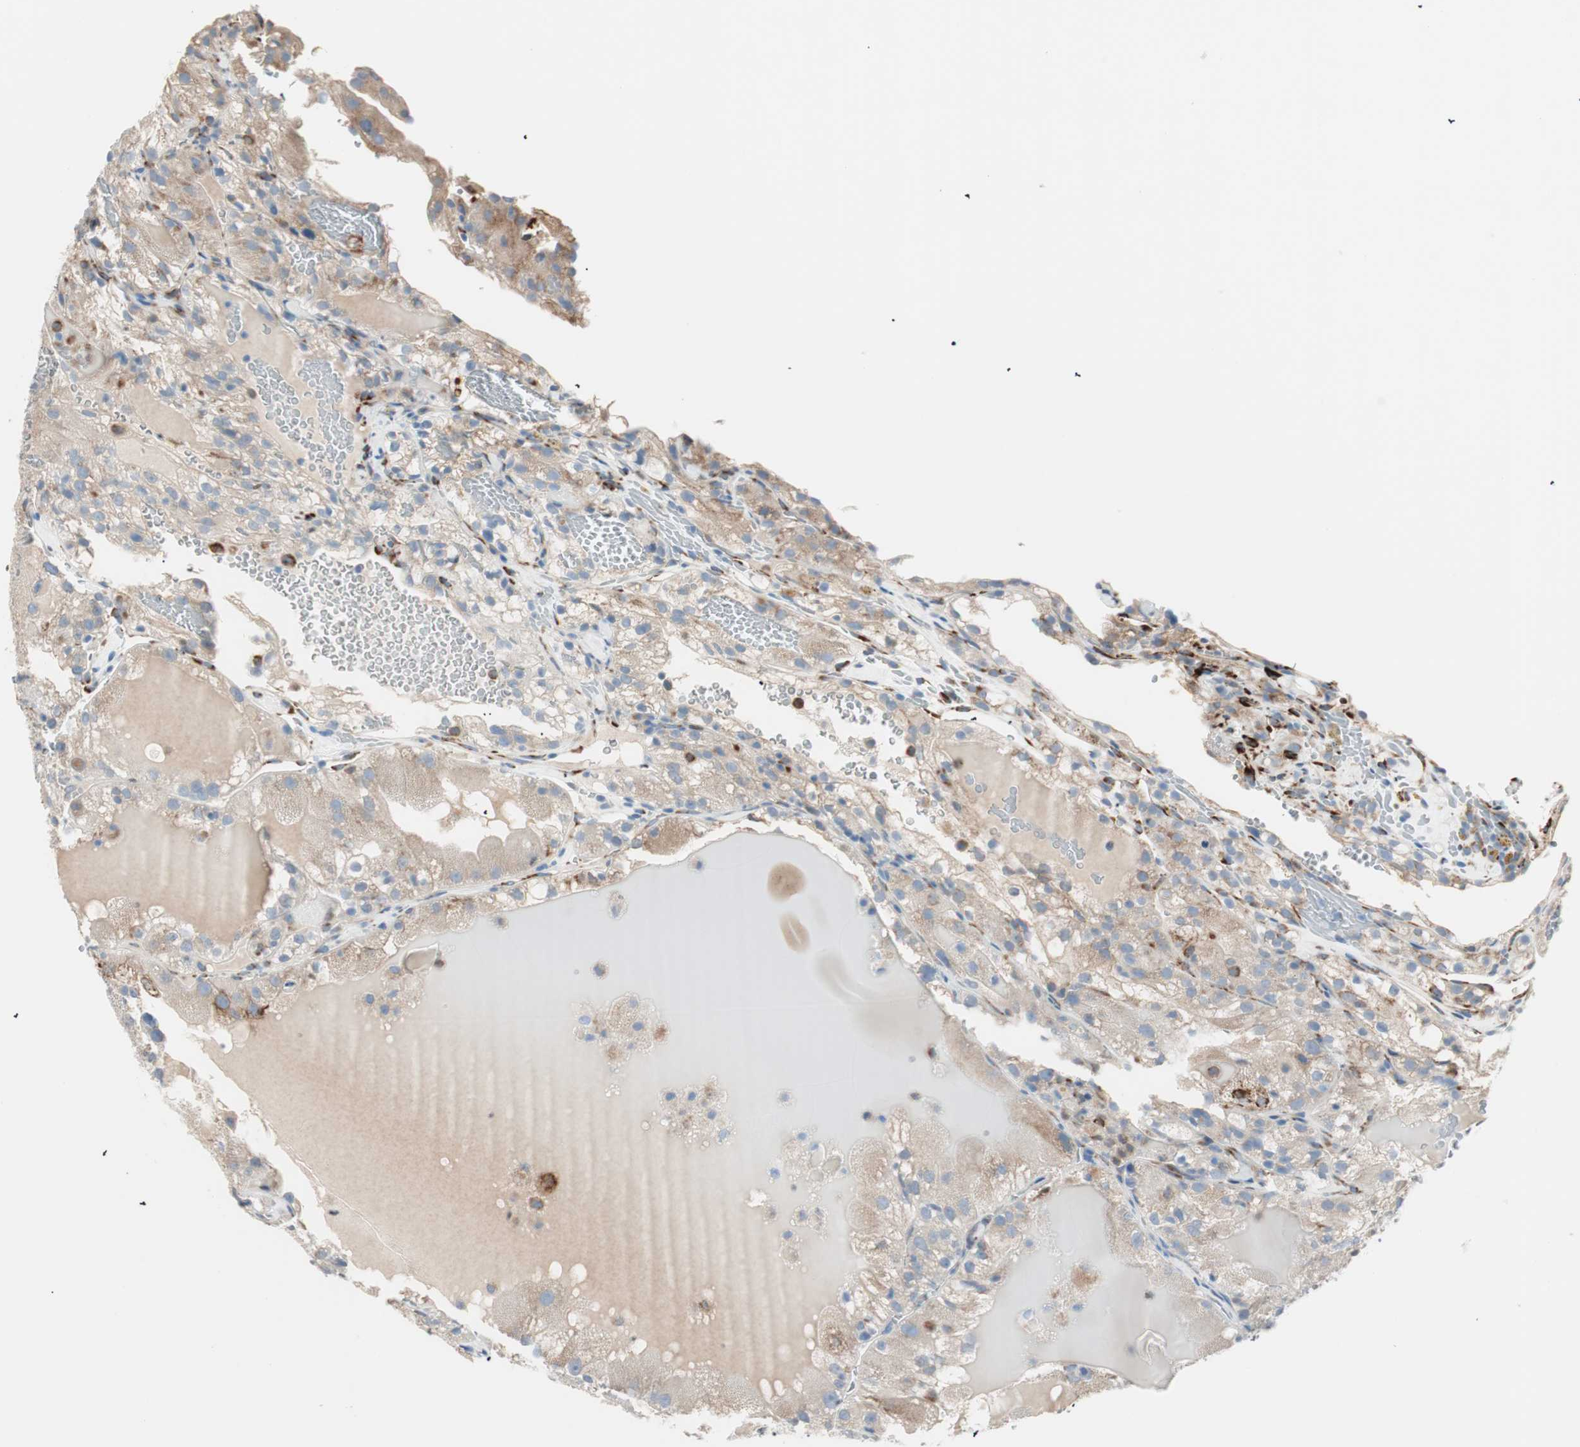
{"staining": {"intensity": "weak", "quantity": ">75%", "location": "cytoplasmic/membranous"}, "tissue": "renal cancer", "cell_type": "Tumor cells", "image_type": "cancer", "snomed": [{"axis": "morphology", "description": "Normal tissue, NOS"}, {"axis": "morphology", "description": "Adenocarcinoma, NOS"}, {"axis": "topography", "description": "Kidney"}], "caption": "Human adenocarcinoma (renal) stained with a brown dye demonstrates weak cytoplasmic/membranous positive positivity in about >75% of tumor cells.", "gene": "P4HTM", "patient": {"sex": "male", "age": 61}}